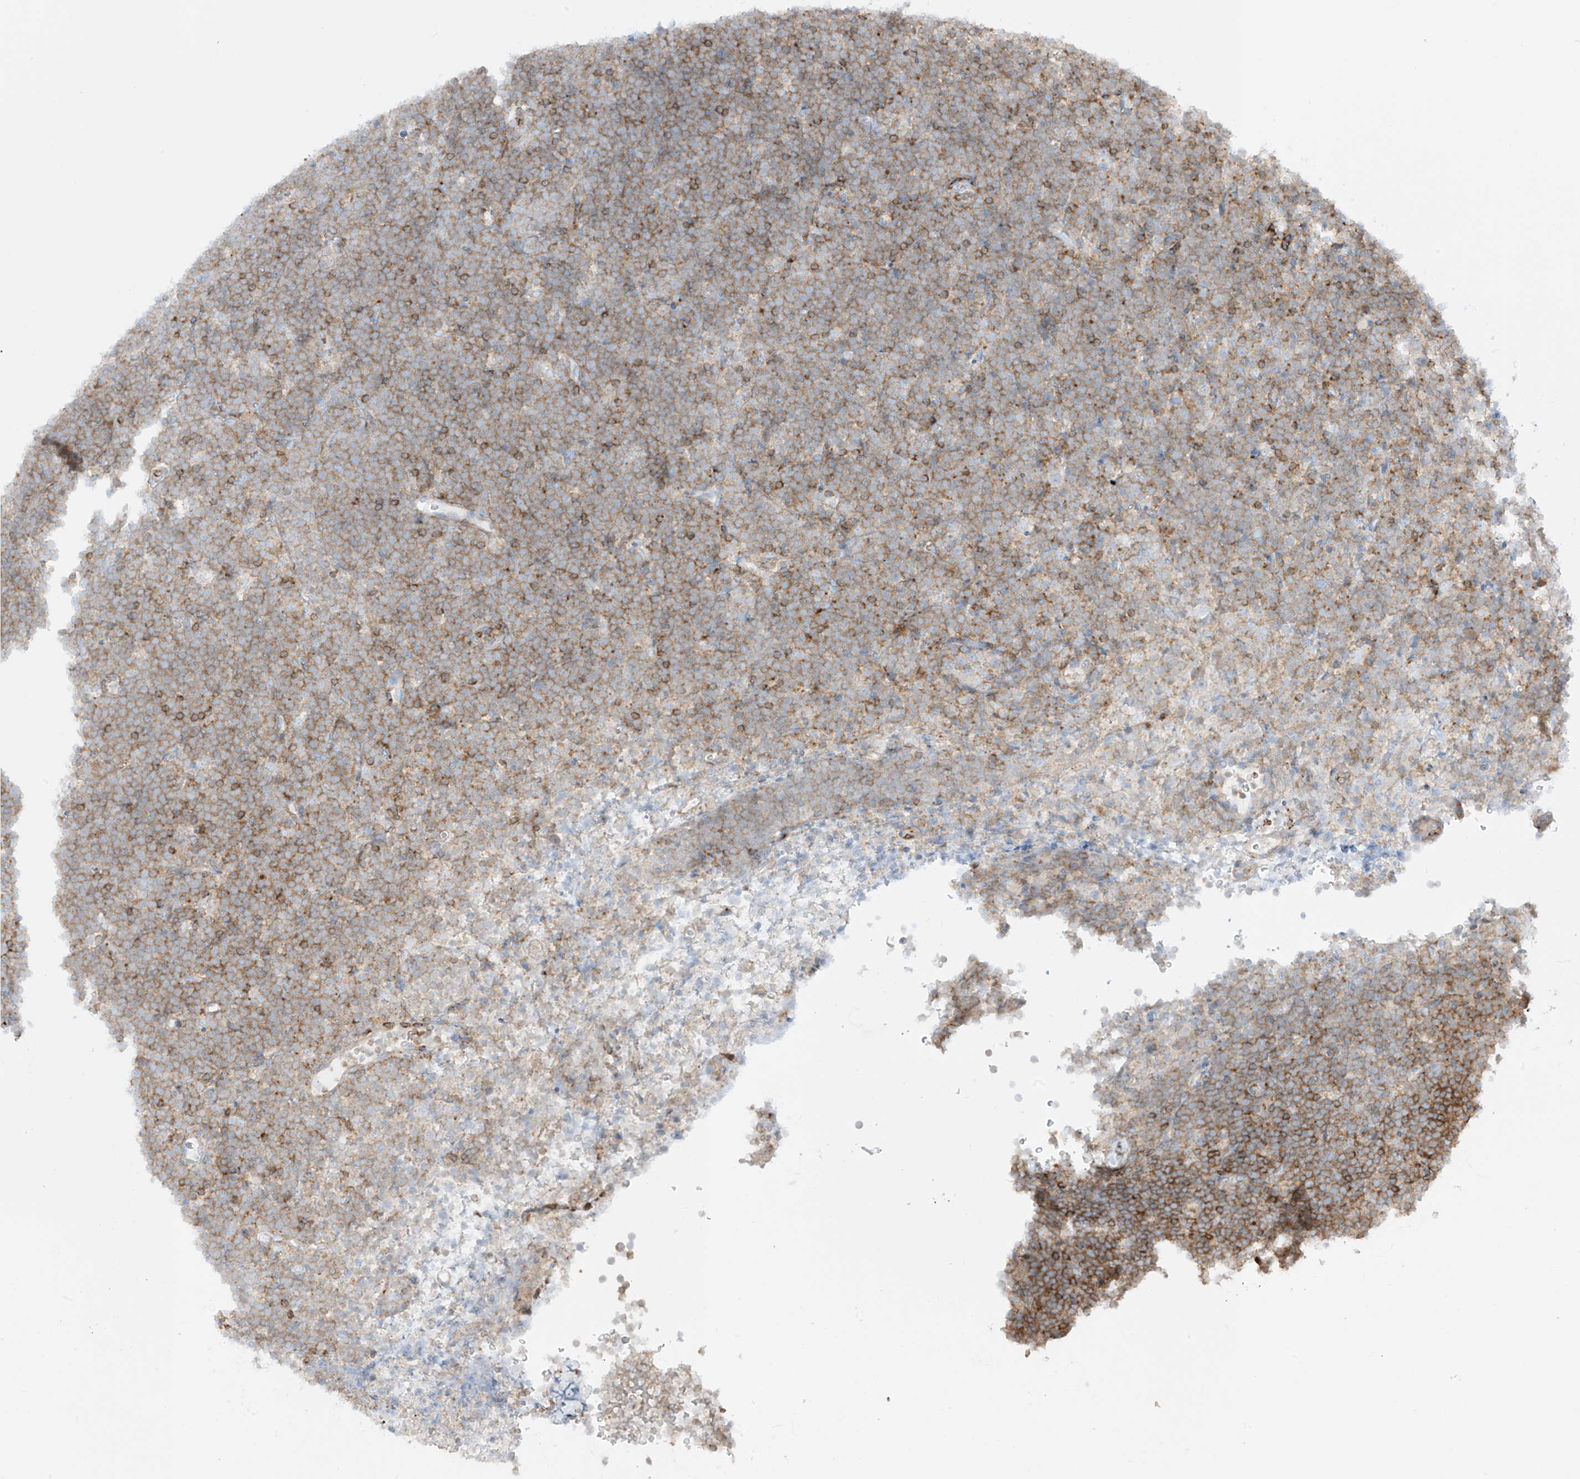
{"staining": {"intensity": "strong", "quantity": "25%-75%", "location": "cytoplasmic/membranous"}, "tissue": "lymphoma", "cell_type": "Tumor cells", "image_type": "cancer", "snomed": [{"axis": "morphology", "description": "Malignant lymphoma, non-Hodgkin's type, High grade"}, {"axis": "topography", "description": "Lymph node"}], "caption": "High-magnification brightfield microscopy of lymphoma stained with DAB (3,3'-diaminobenzidine) (brown) and counterstained with hematoxylin (blue). tumor cells exhibit strong cytoplasmic/membranous positivity is identified in approximately25%-75% of cells.", "gene": "XKR3", "patient": {"sex": "male", "age": 13}}